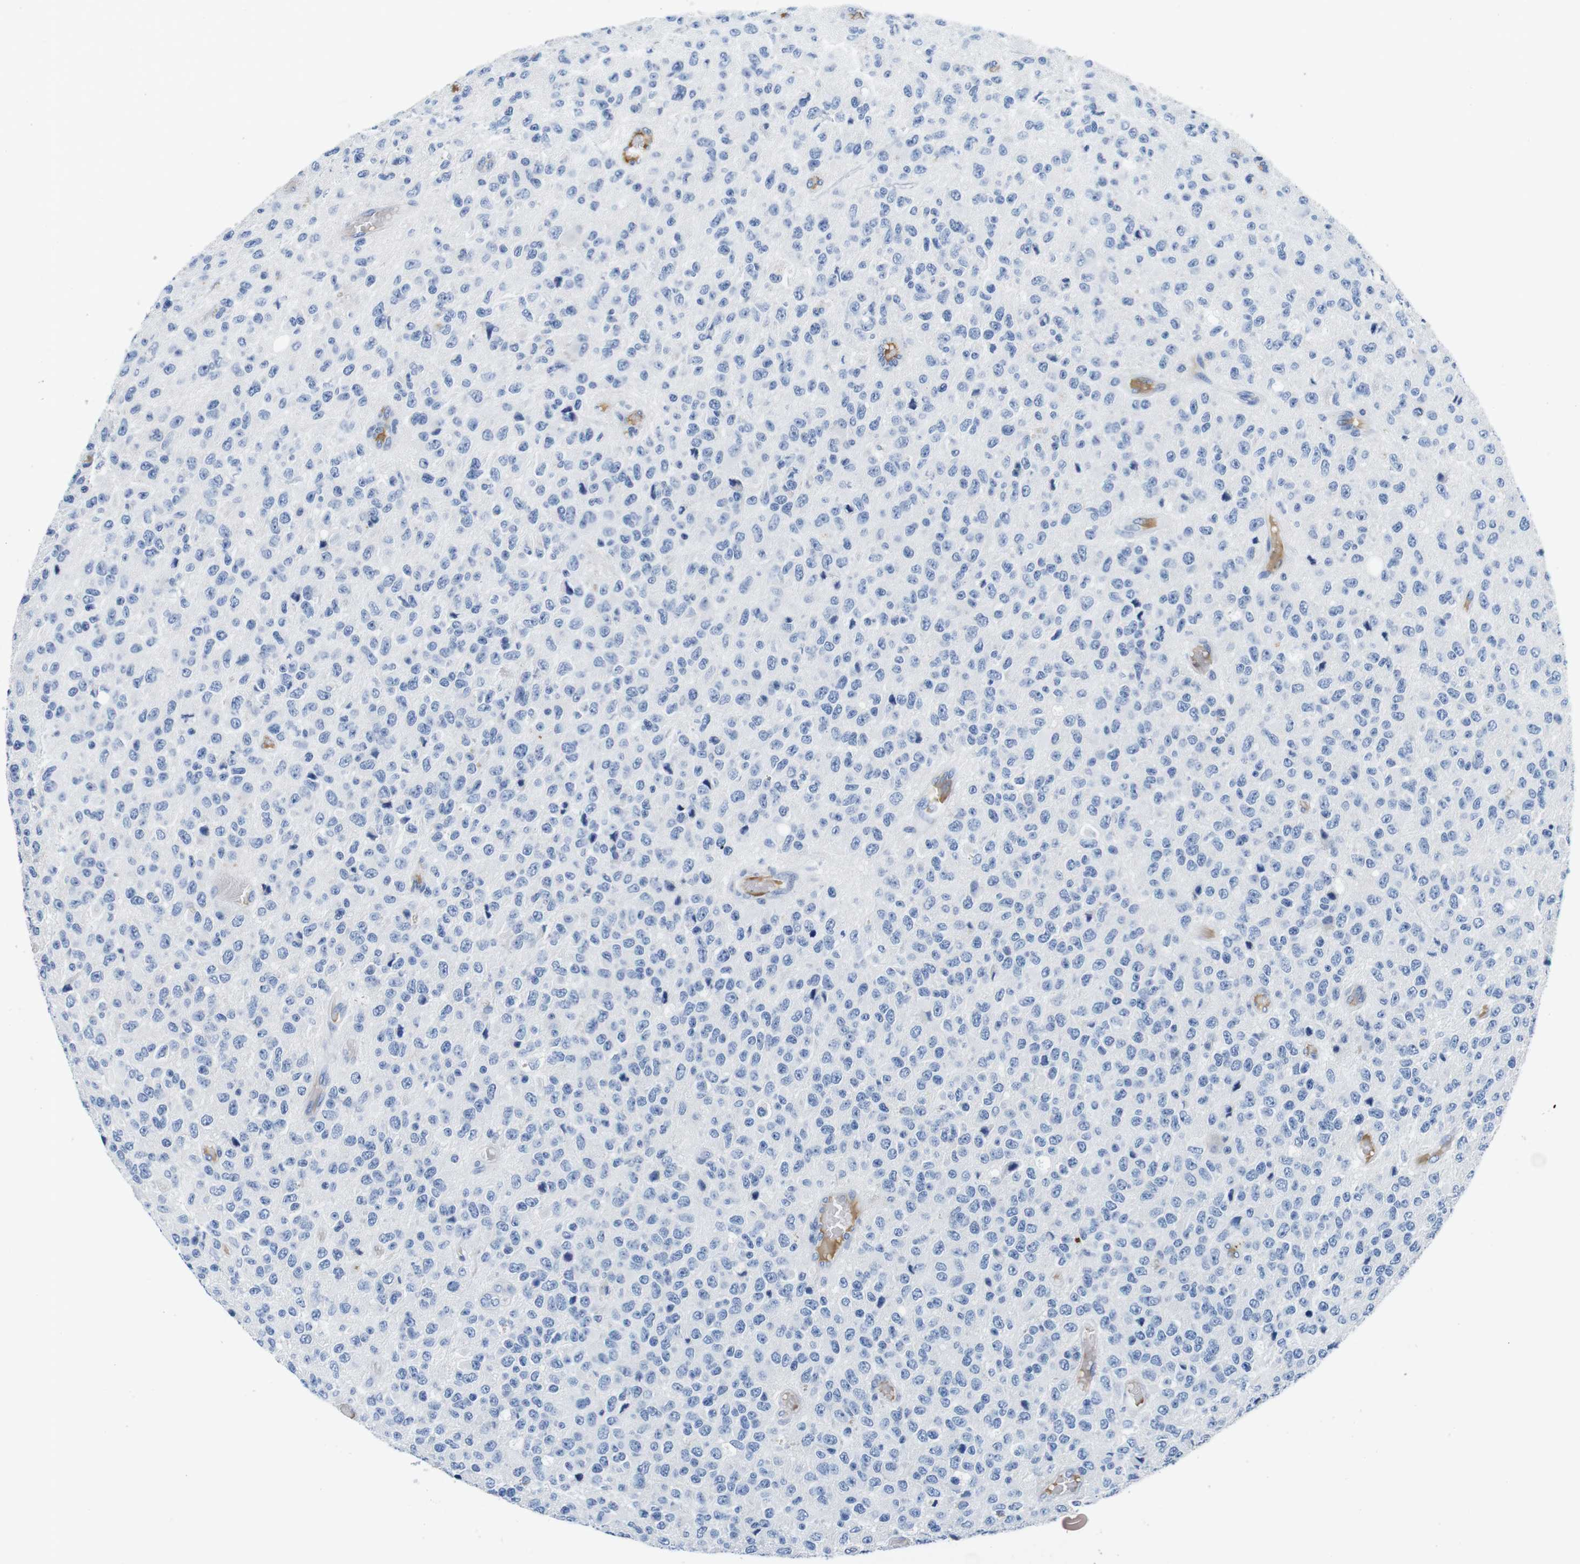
{"staining": {"intensity": "negative", "quantity": "none", "location": "none"}, "tissue": "glioma", "cell_type": "Tumor cells", "image_type": "cancer", "snomed": [{"axis": "morphology", "description": "Glioma, malignant, High grade"}, {"axis": "topography", "description": "pancreas cauda"}], "caption": "The photomicrograph demonstrates no staining of tumor cells in glioma.", "gene": "IGKC", "patient": {"sex": "male", "age": 60}}